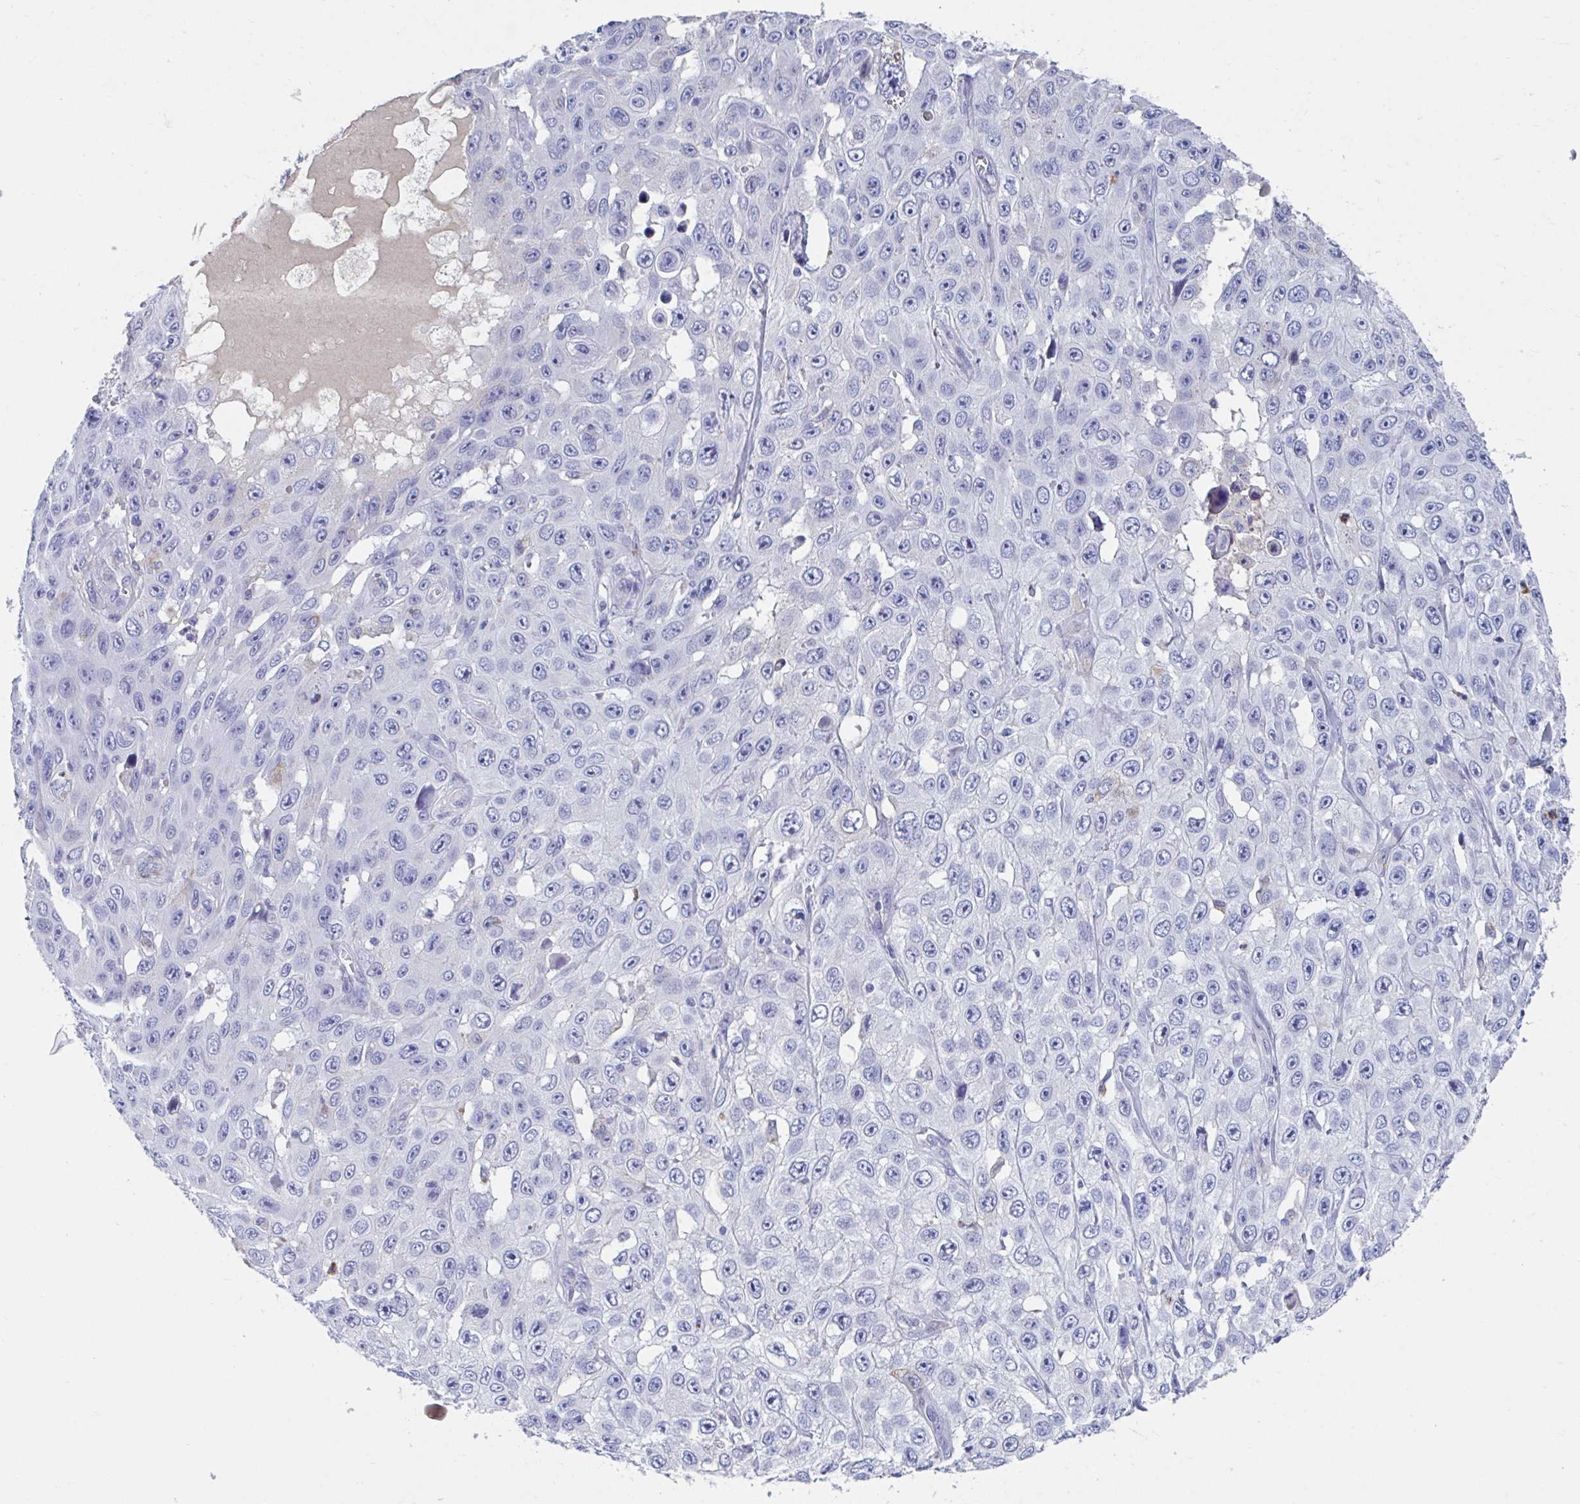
{"staining": {"intensity": "negative", "quantity": "none", "location": "none"}, "tissue": "skin cancer", "cell_type": "Tumor cells", "image_type": "cancer", "snomed": [{"axis": "morphology", "description": "Squamous cell carcinoma, NOS"}, {"axis": "topography", "description": "Skin"}], "caption": "High magnification brightfield microscopy of squamous cell carcinoma (skin) stained with DAB (3,3'-diaminobenzidine) (brown) and counterstained with hematoxylin (blue): tumor cells show no significant staining.", "gene": "ZNHIT2", "patient": {"sex": "male", "age": 82}}